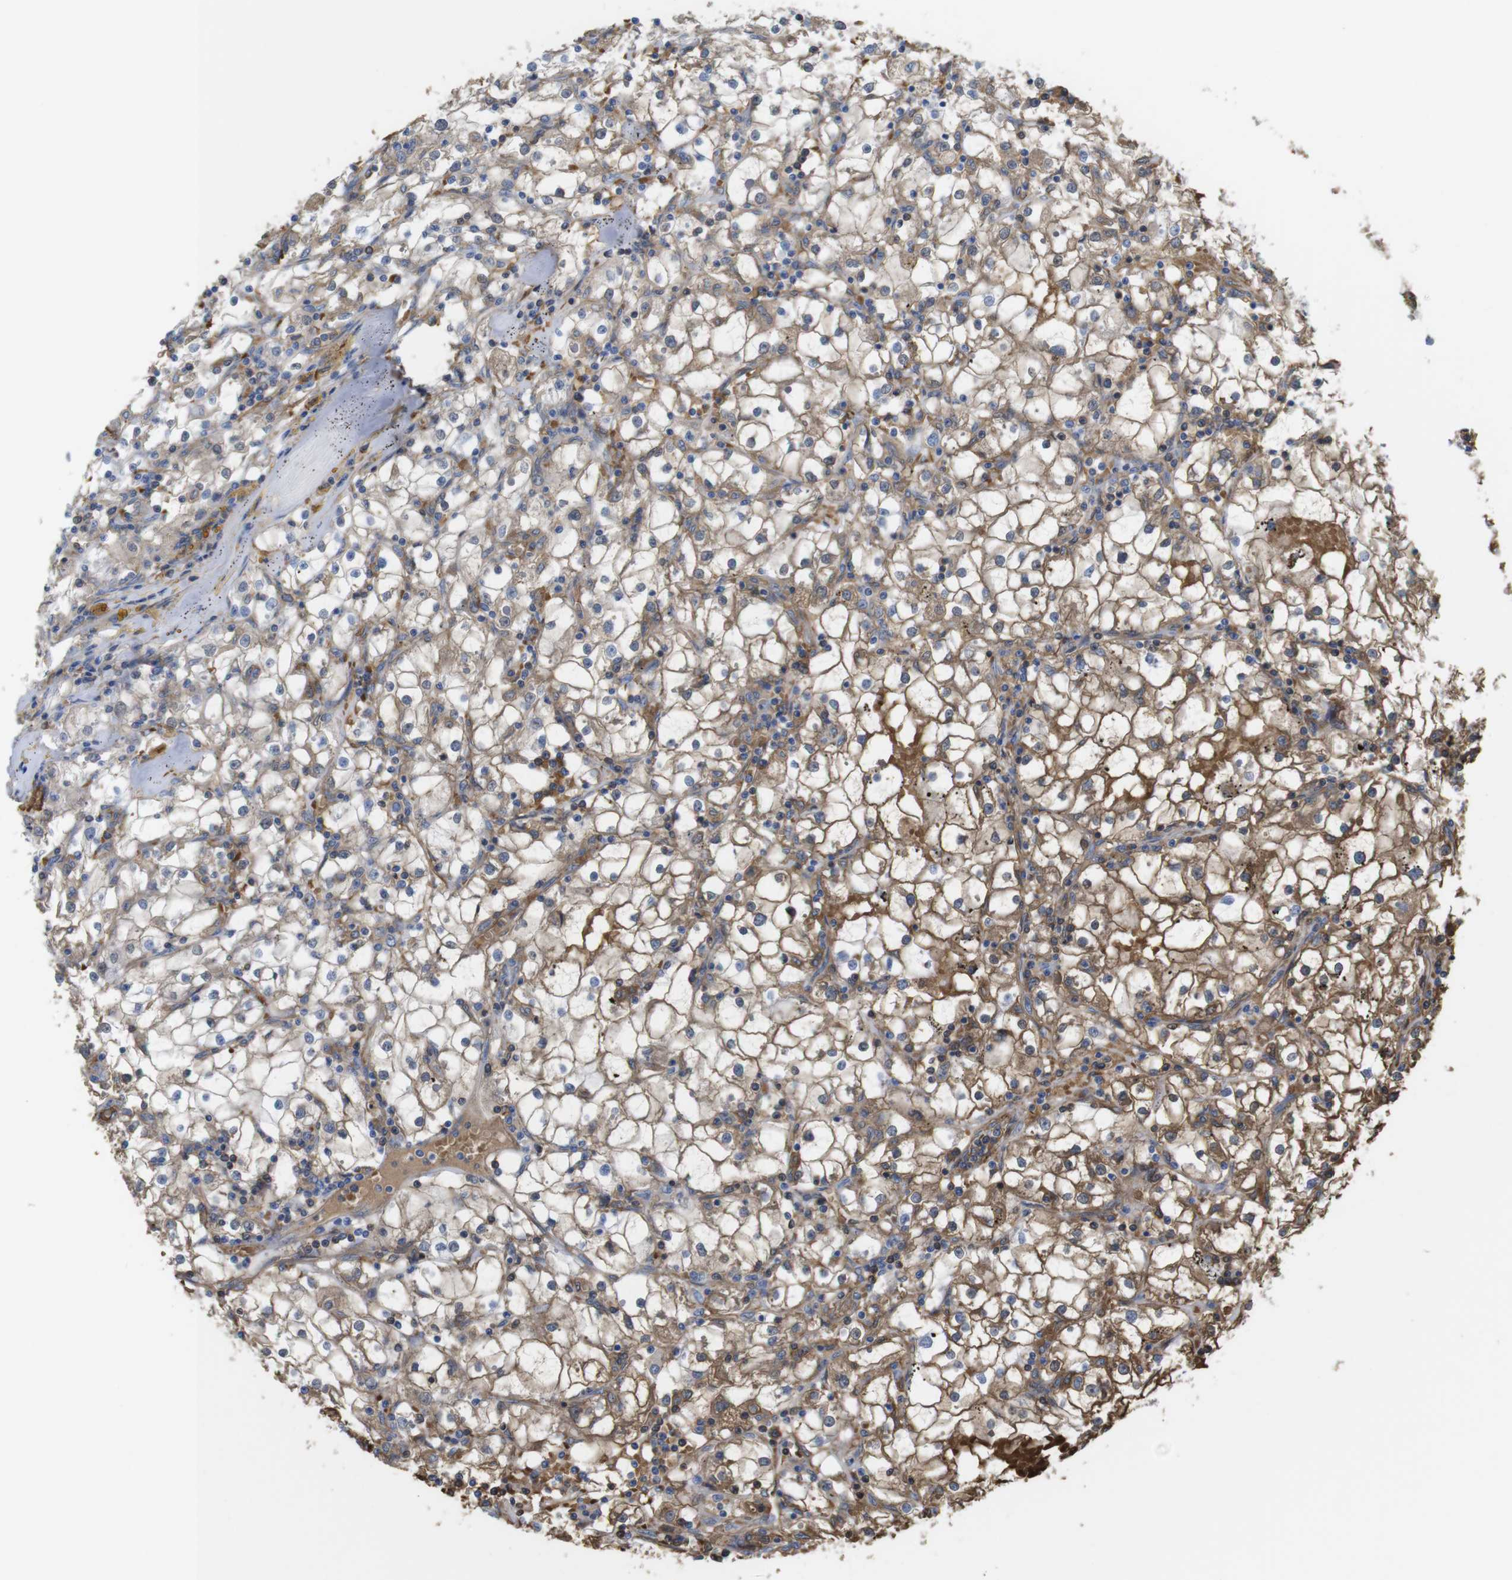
{"staining": {"intensity": "moderate", "quantity": ">75%", "location": "cytoplasmic/membranous"}, "tissue": "renal cancer", "cell_type": "Tumor cells", "image_type": "cancer", "snomed": [{"axis": "morphology", "description": "Adenocarcinoma, NOS"}, {"axis": "topography", "description": "Kidney"}], "caption": "IHC of renal cancer (adenocarcinoma) exhibits medium levels of moderate cytoplasmic/membranous expression in approximately >75% of tumor cells. The staining is performed using DAB (3,3'-diaminobenzidine) brown chromogen to label protein expression. The nuclei are counter-stained blue using hematoxylin.", "gene": "CYBRD1", "patient": {"sex": "male", "age": 56}}